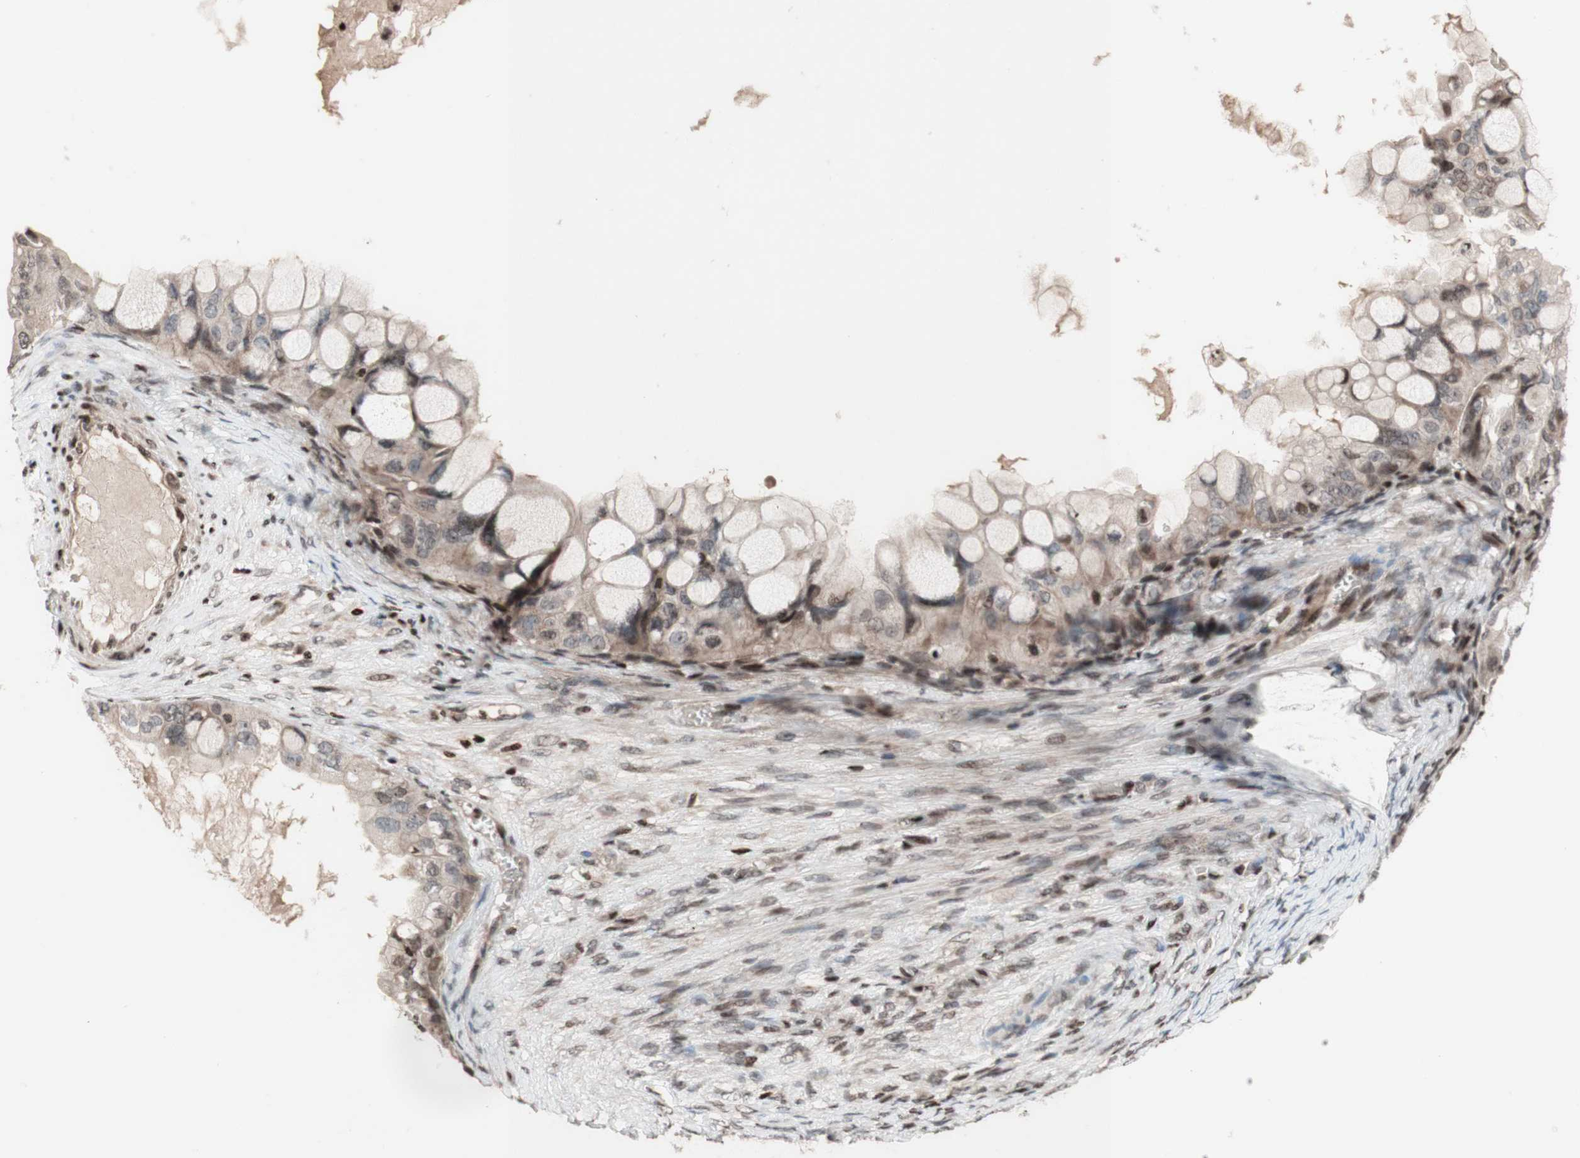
{"staining": {"intensity": "weak", "quantity": "<25%", "location": "cytoplasmic/membranous,nuclear"}, "tissue": "ovarian cancer", "cell_type": "Tumor cells", "image_type": "cancer", "snomed": [{"axis": "morphology", "description": "Cystadenocarcinoma, mucinous, NOS"}, {"axis": "topography", "description": "Ovary"}], "caption": "Human mucinous cystadenocarcinoma (ovarian) stained for a protein using immunohistochemistry exhibits no staining in tumor cells.", "gene": "POLA1", "patient": {"sex": "female", "age": 80}}